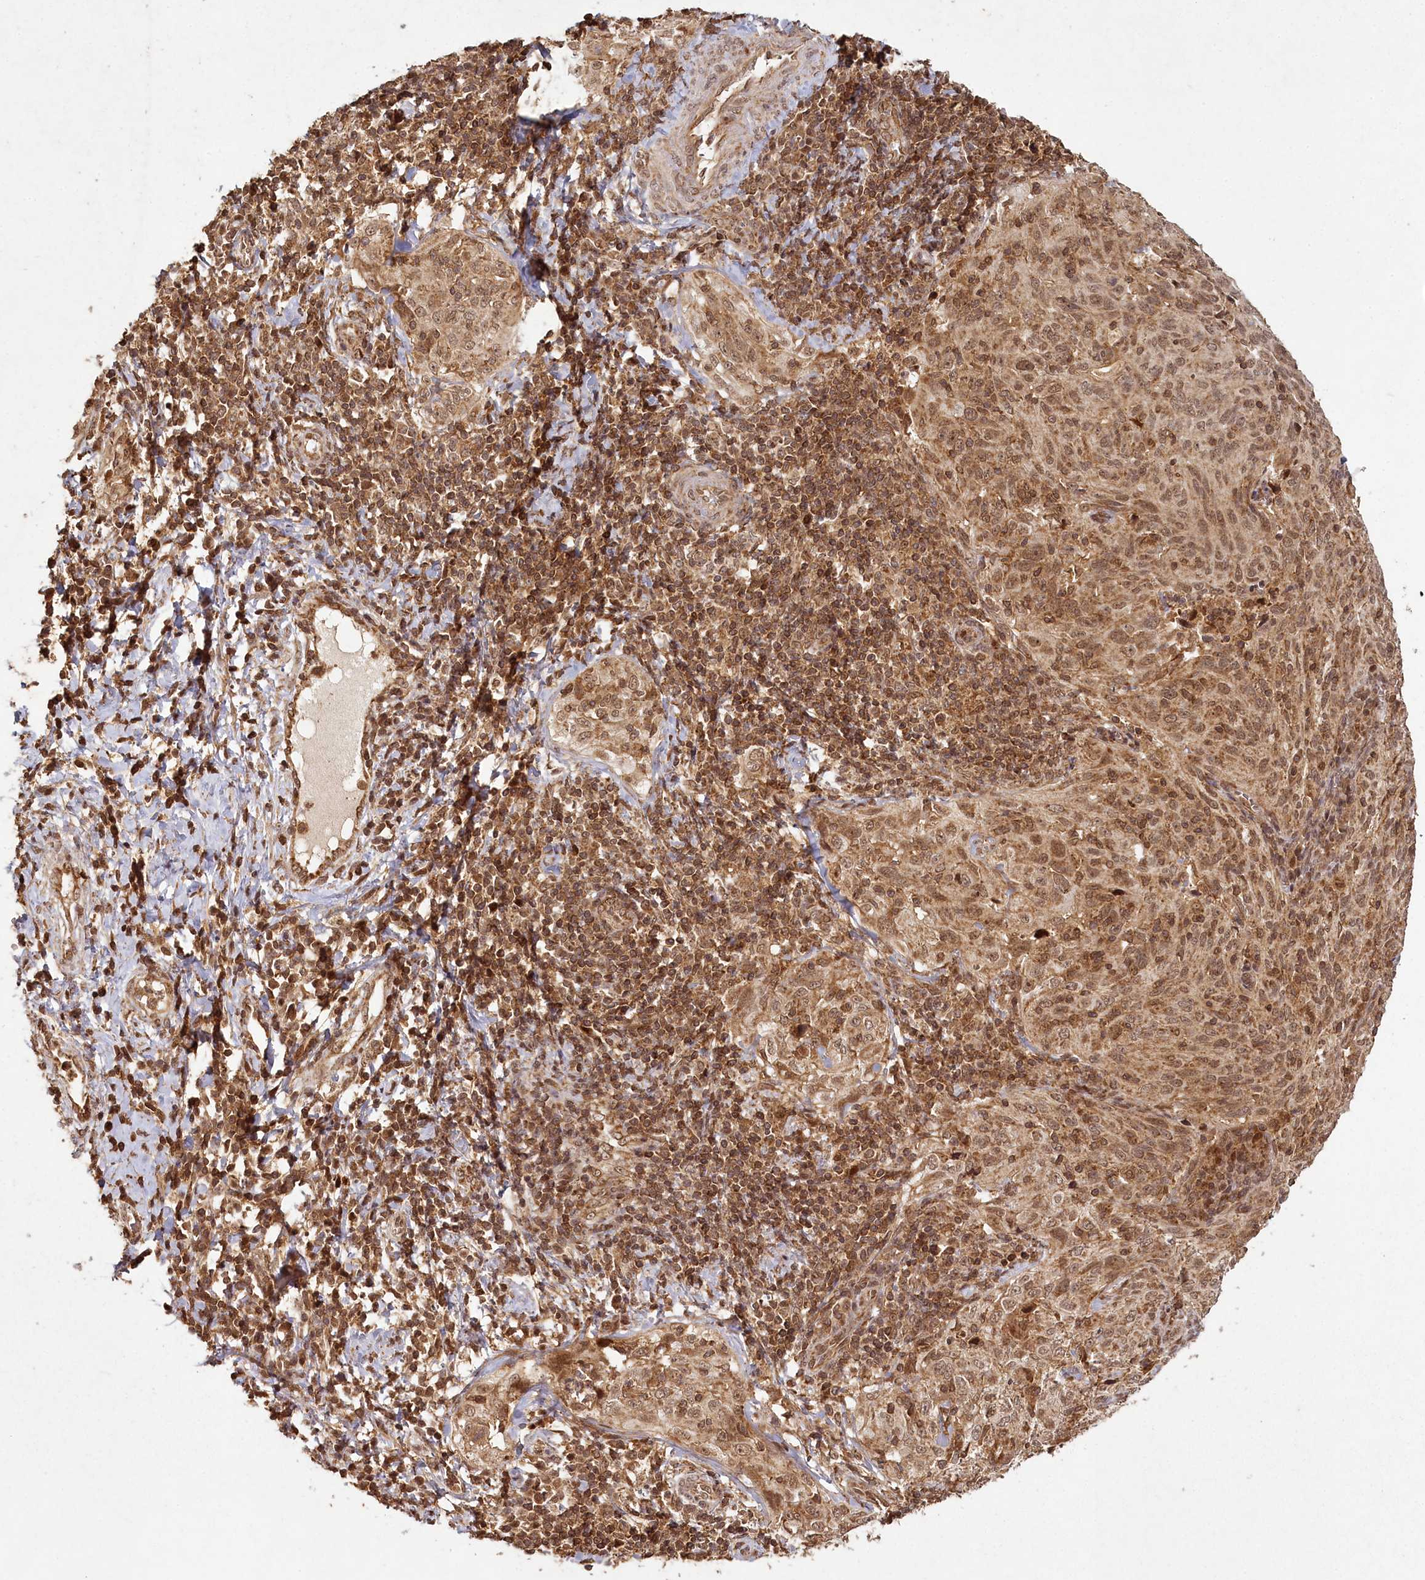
{"staining": {"intensity": "moderate", "quantity": ">75%", "location": "cytoplasmic/membranous,nuclear"}, "tissue": "cervical cancer", "cell_type": "Tumor cells", "image_type": "cancer", "snomed": [{"axis": "morphology", "description": "Squamous cell carcinoma, NOS"}, {"axis": "topography", "description": "Cervix"}], "caption": "Brown immunohistochemical staining in cervical cancer (squamous cell carcinoma) exhibits moderate cytoplasmic/membranous and nuclear positivity in about >75% of tumor cells.", "gene": "MICU1", "patient": {"sex": "female", "age": 31}}